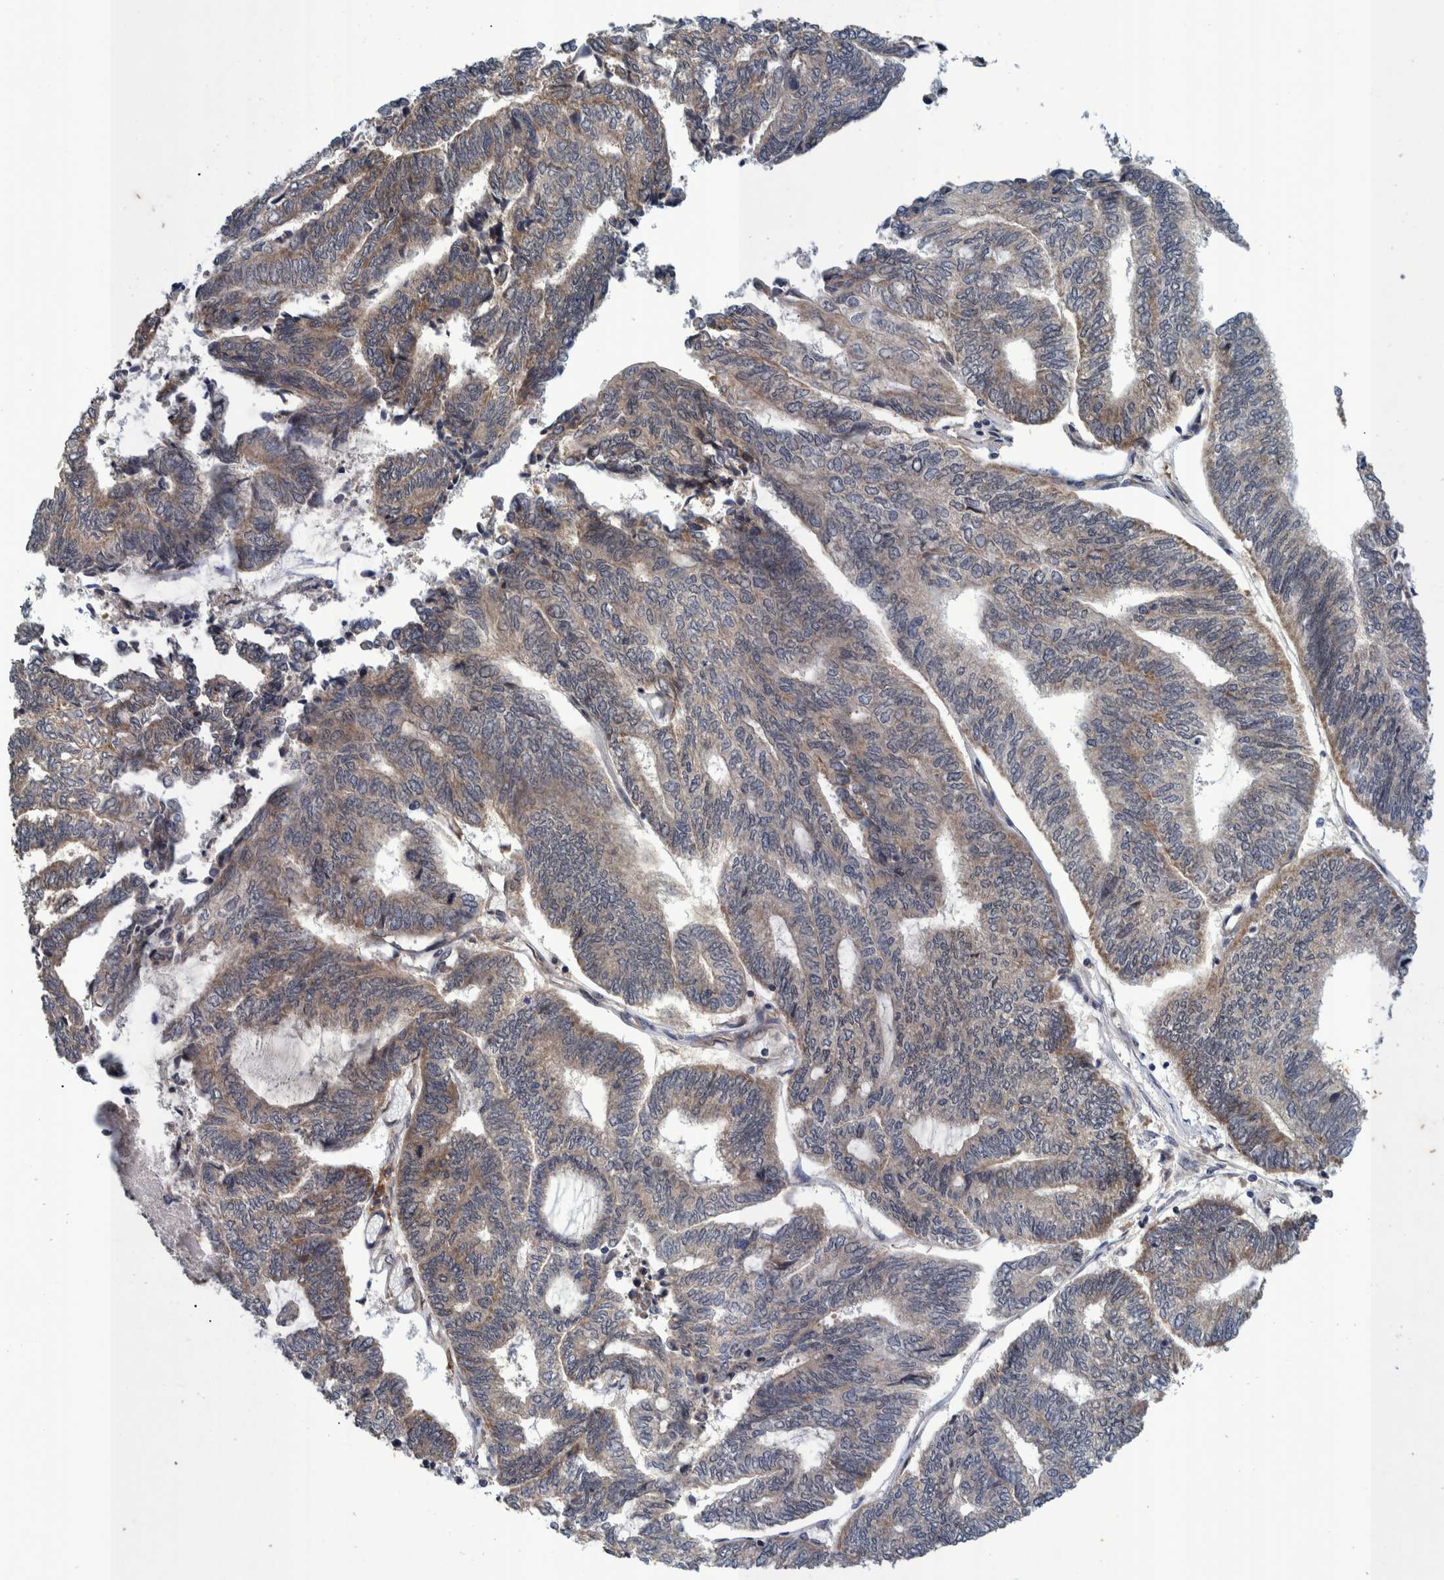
{"staining": {"intensity": "weak", "quantity": "25%-75%", "location": "cytoplasmic/membranous"}, "tissue": "endometrial cancer", "cell_type": "Tumor cells", "image_type": "cancer", "snomed": [{"axis": "morphology", "description": "Adenocarcinoma, NOS"}, {"axis": "topography", "description": "Uterus"}, {"axis": "topography", "description": "Endometrium"}], "caption": "Protein analysis of endometrial adenocarcinoma tissue shows weak cytoplasmic/membranous positivity in approximately 25%-75% of tumor cells.", "gene": "MRPS7", "patient": {"sex": "female", "age": 70}}